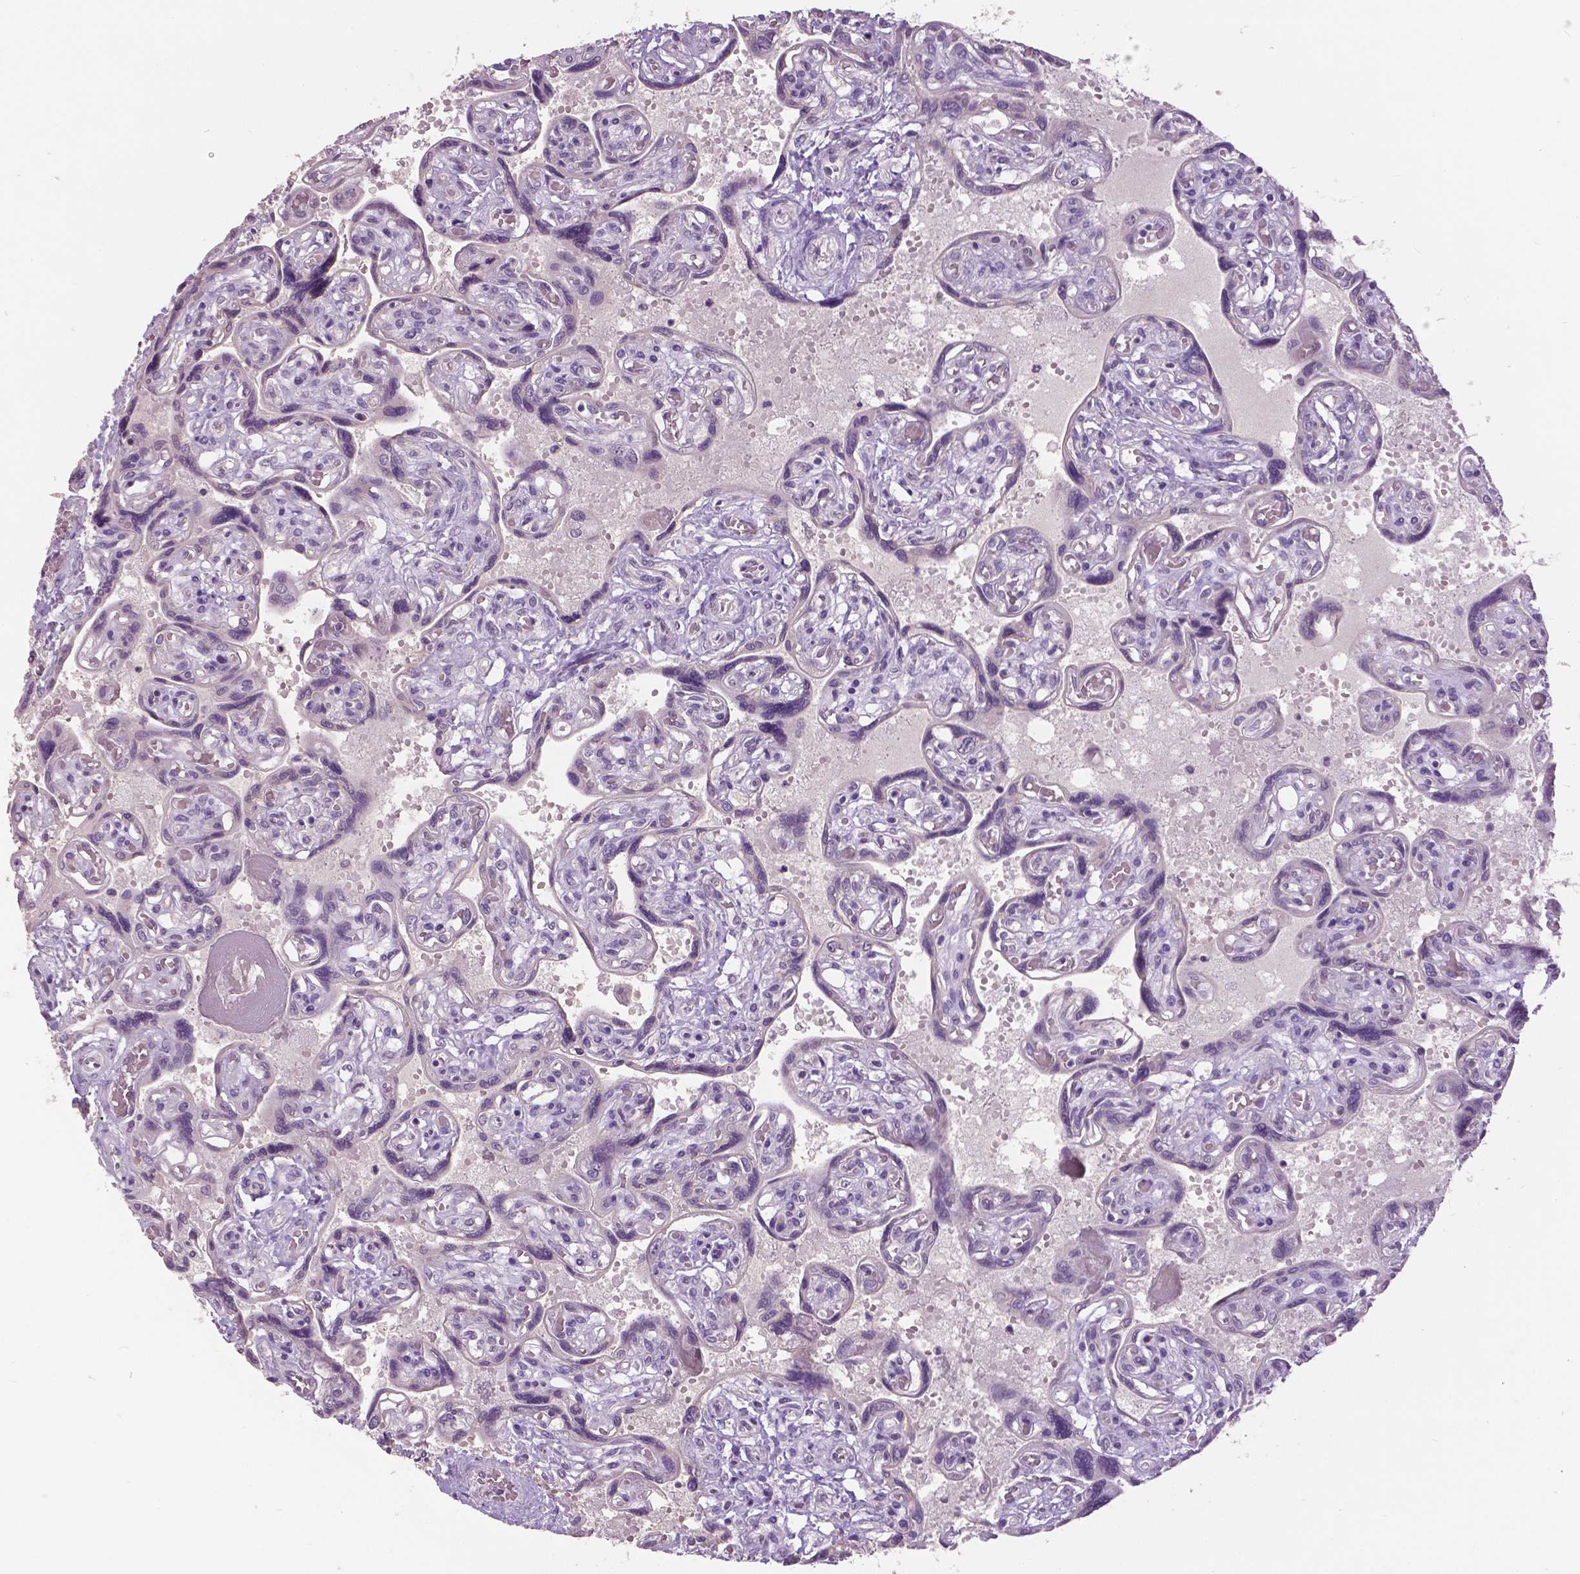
{"staining": {"intensity": "negative", "quantity": "none", "location": "none"}, "tissue": "placenta", "cell_type": "Decidual cells", "image_type": "normal", "snomed": [{"axis": "morphology", "description": "Normal tissue, NOS"}, {"axis": "topography", "description": "Placenta"}], "caption": "Immunohistochemistry (IHC) histopathology image of unremarkable human placenta stained for a protein (brown), which exhibits no positivity in decidual cells.", "gene": "FOXA1", "patient": {"sex": "female", "age": 32}}